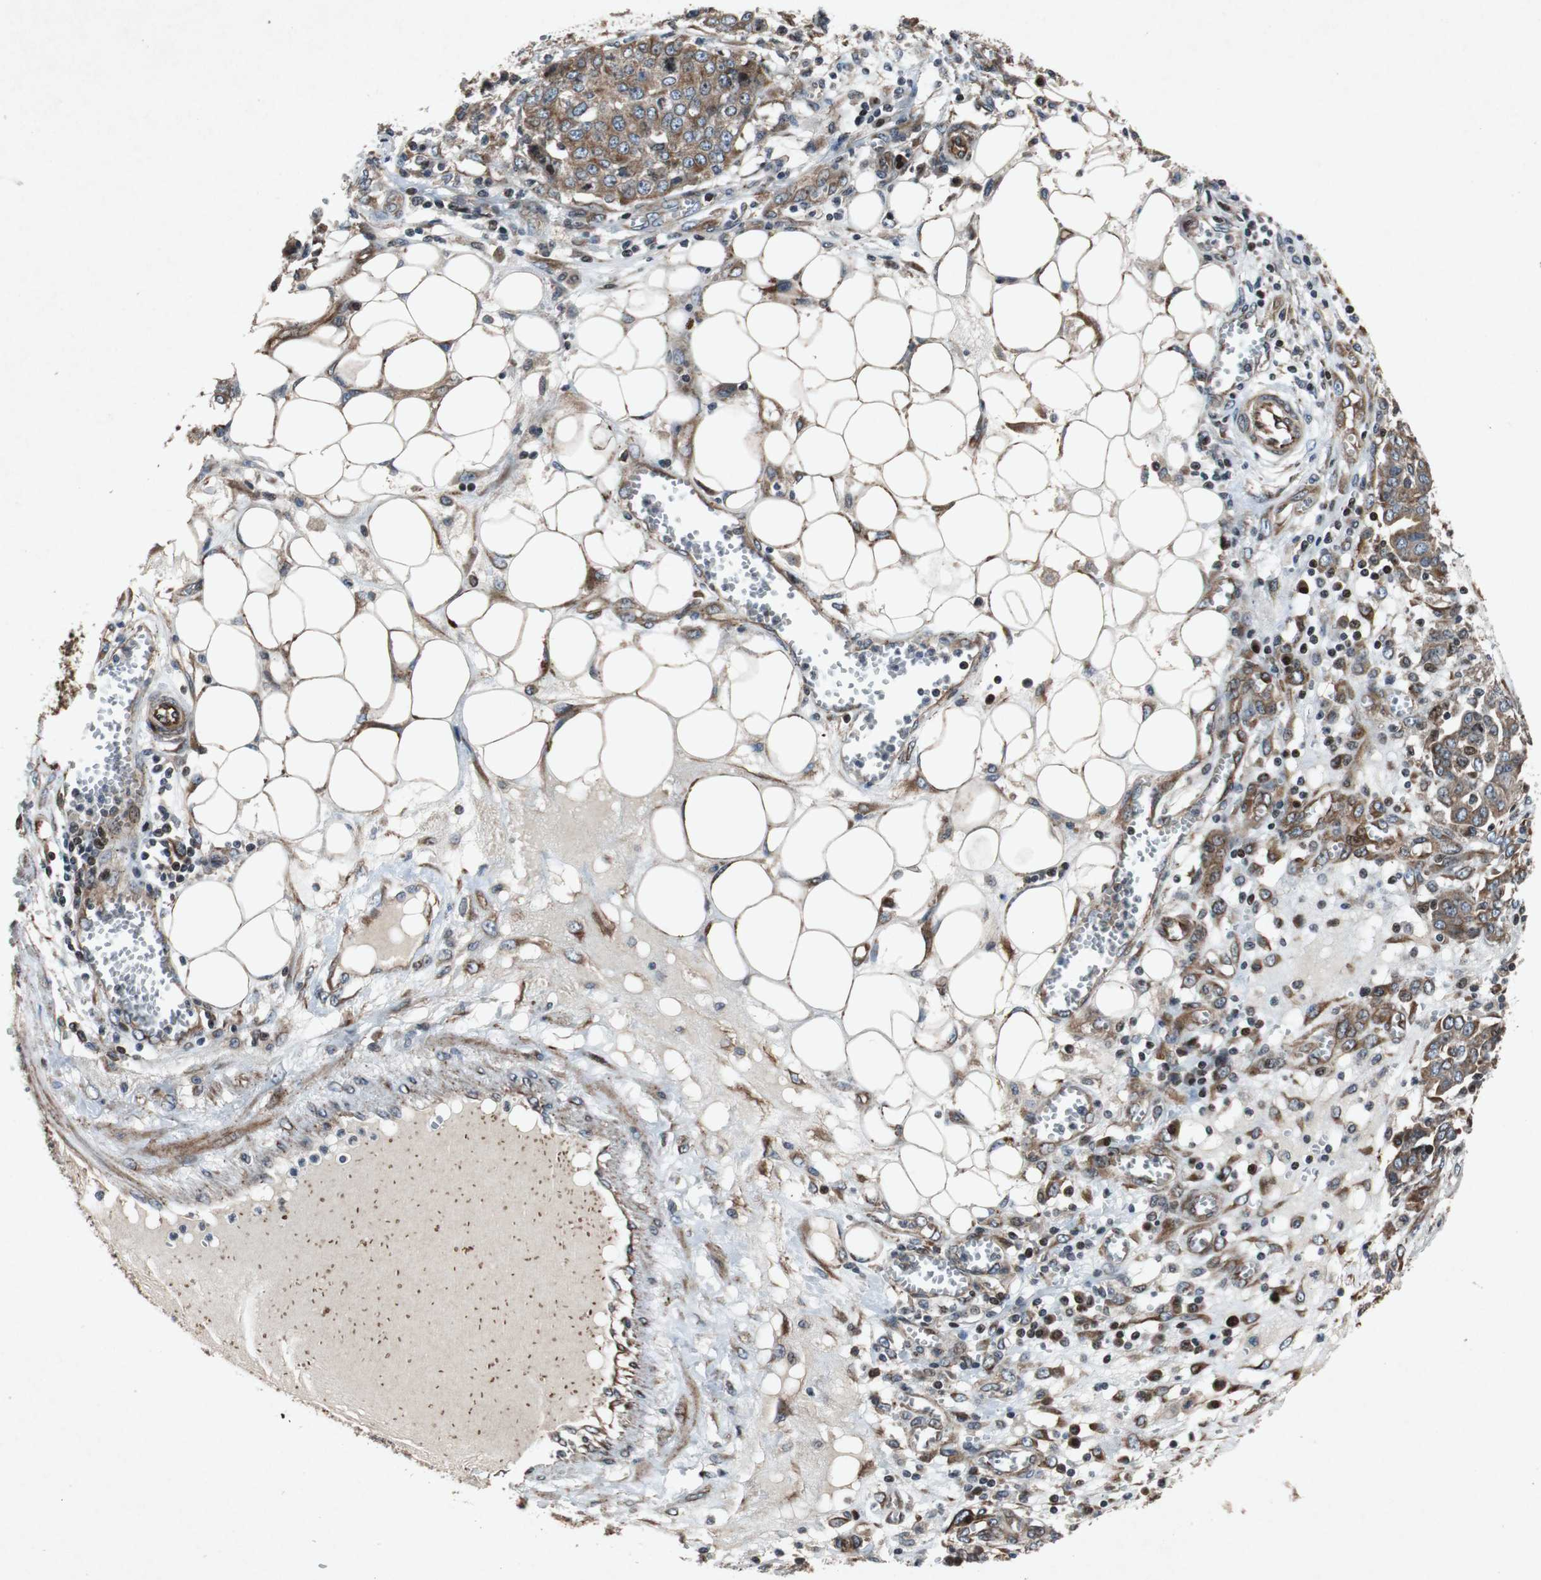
{"staining": {"intensity": "moderate", "quantity": ">75%", "location": "cytoplasmic/membranous"}, "tissue": "ovarian cancer", "cell_type": "Tumor cells", "image_type": "cancer", "snomed": [{"axis": "morphology", "description": "Cystadenocarcinoma, serous, NOS"}, {"axis": "topography", "description": "Soft tissue"}, {"axis": "topography", "description": "Ovary"}], "caption": "Immunohistochemistry (IHC) image of human ovarian serous cystadenocarcinoma stained for a protein (brown), which shows medium levels of moderate cytoplasmic/membranous positivity in about >75% of tumor cells.", "gene": "TUBA4A", "patient": {"sex": "female", "age": 57}}